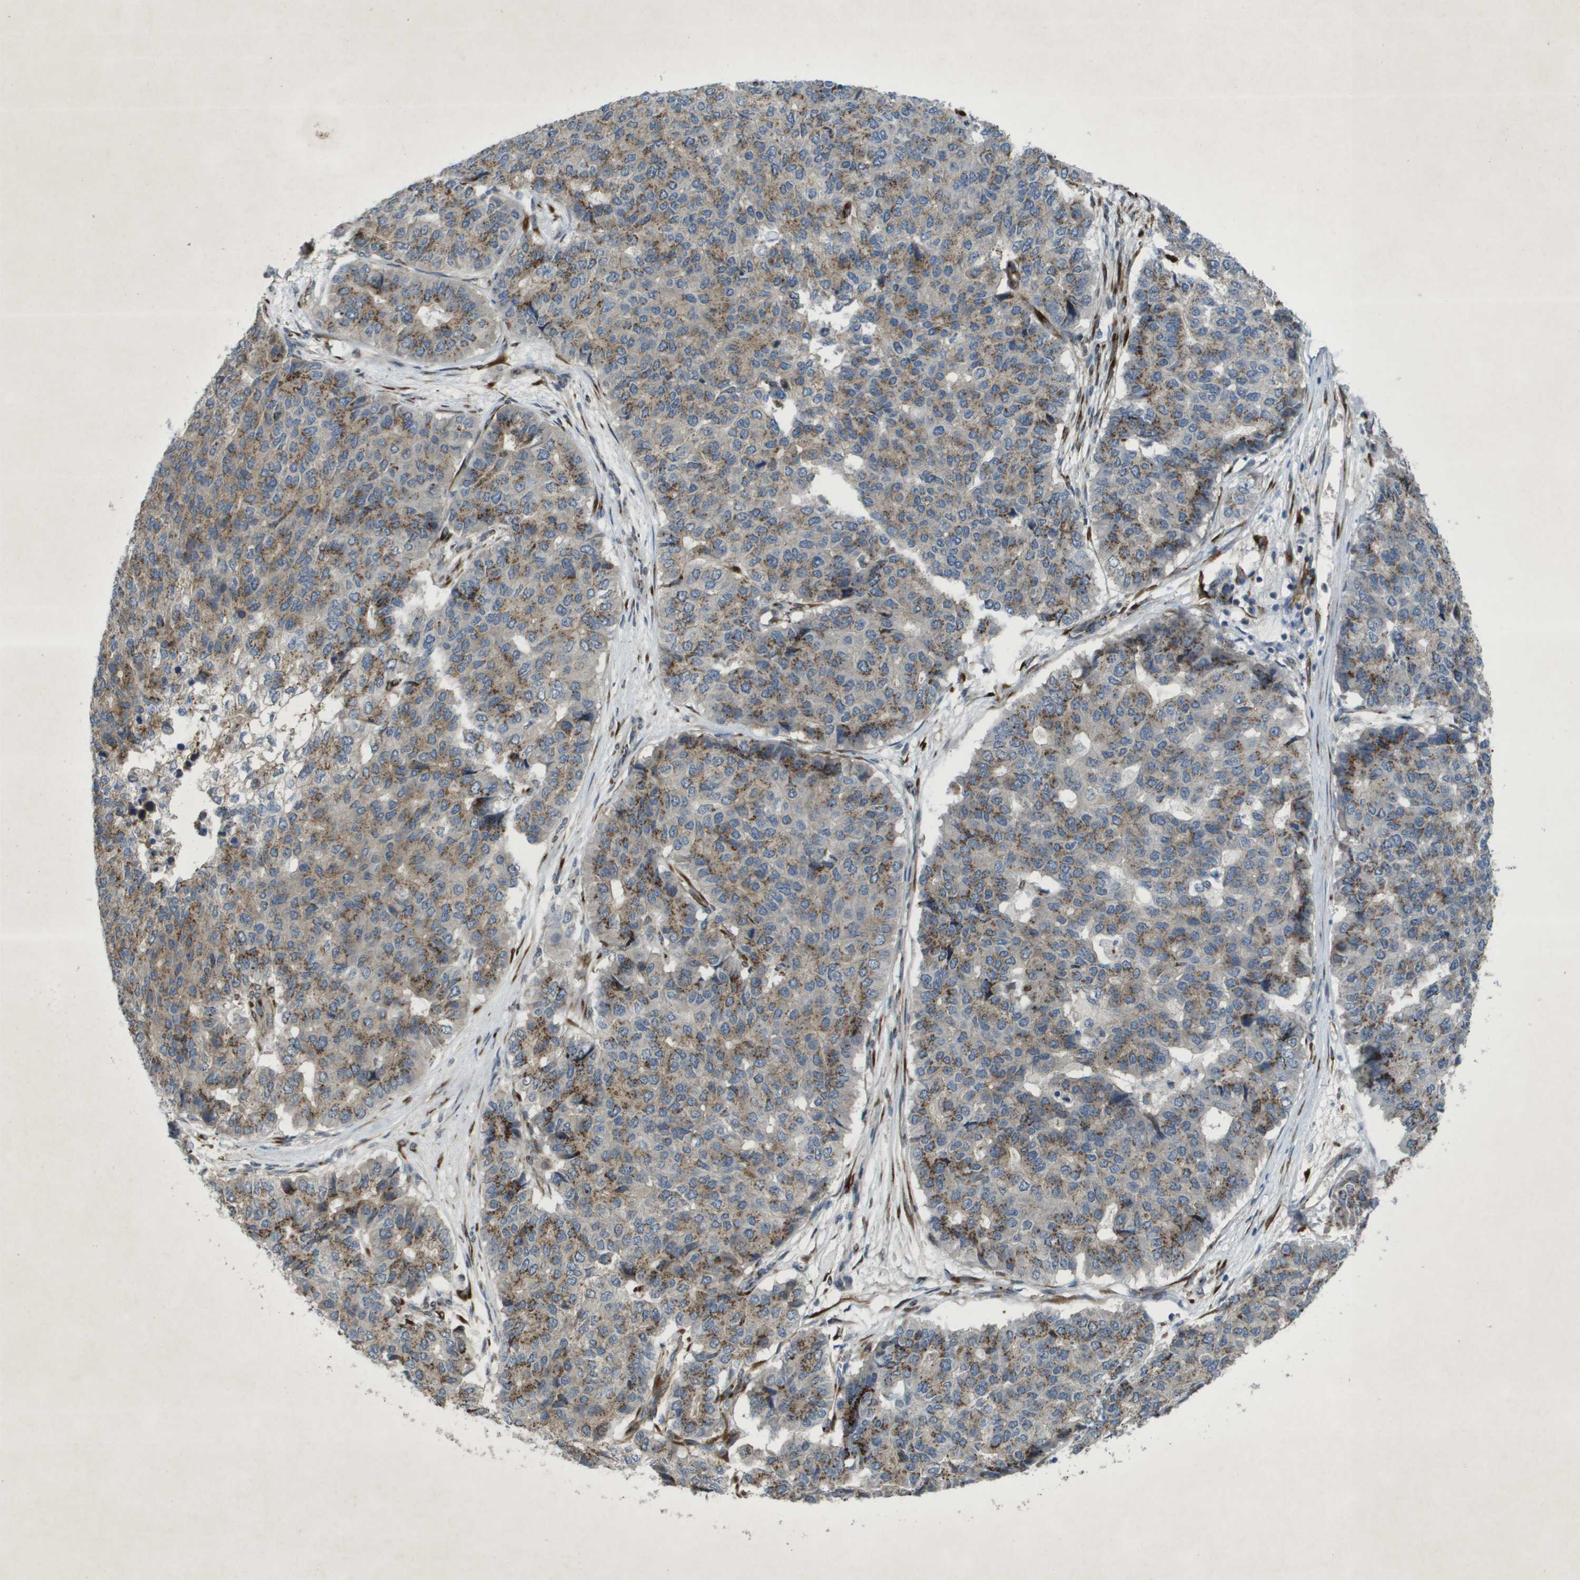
{"staining": {"intensity": "moderate", "quantity": ">75%", "location": "cytoplasmic/membranous"}, "tissue": "pancreatic cancer", "cell_type": "Tumor cells", "image_type": "cancer", "snomed": [{"axis": "morphology", "description": "Adenocarcinoma, NOS"}, {"axis": "topography", "description": "Pancreas"}], "caption": "Immunohistochemical staining of adenocarcinoma (pancreatic) reveals moderate cytoplasmic/membranous protein positivity in approximately >75% of tumor cells.", "gene": "QSOX2", "patient": {"sex": "male", "age": 50}}